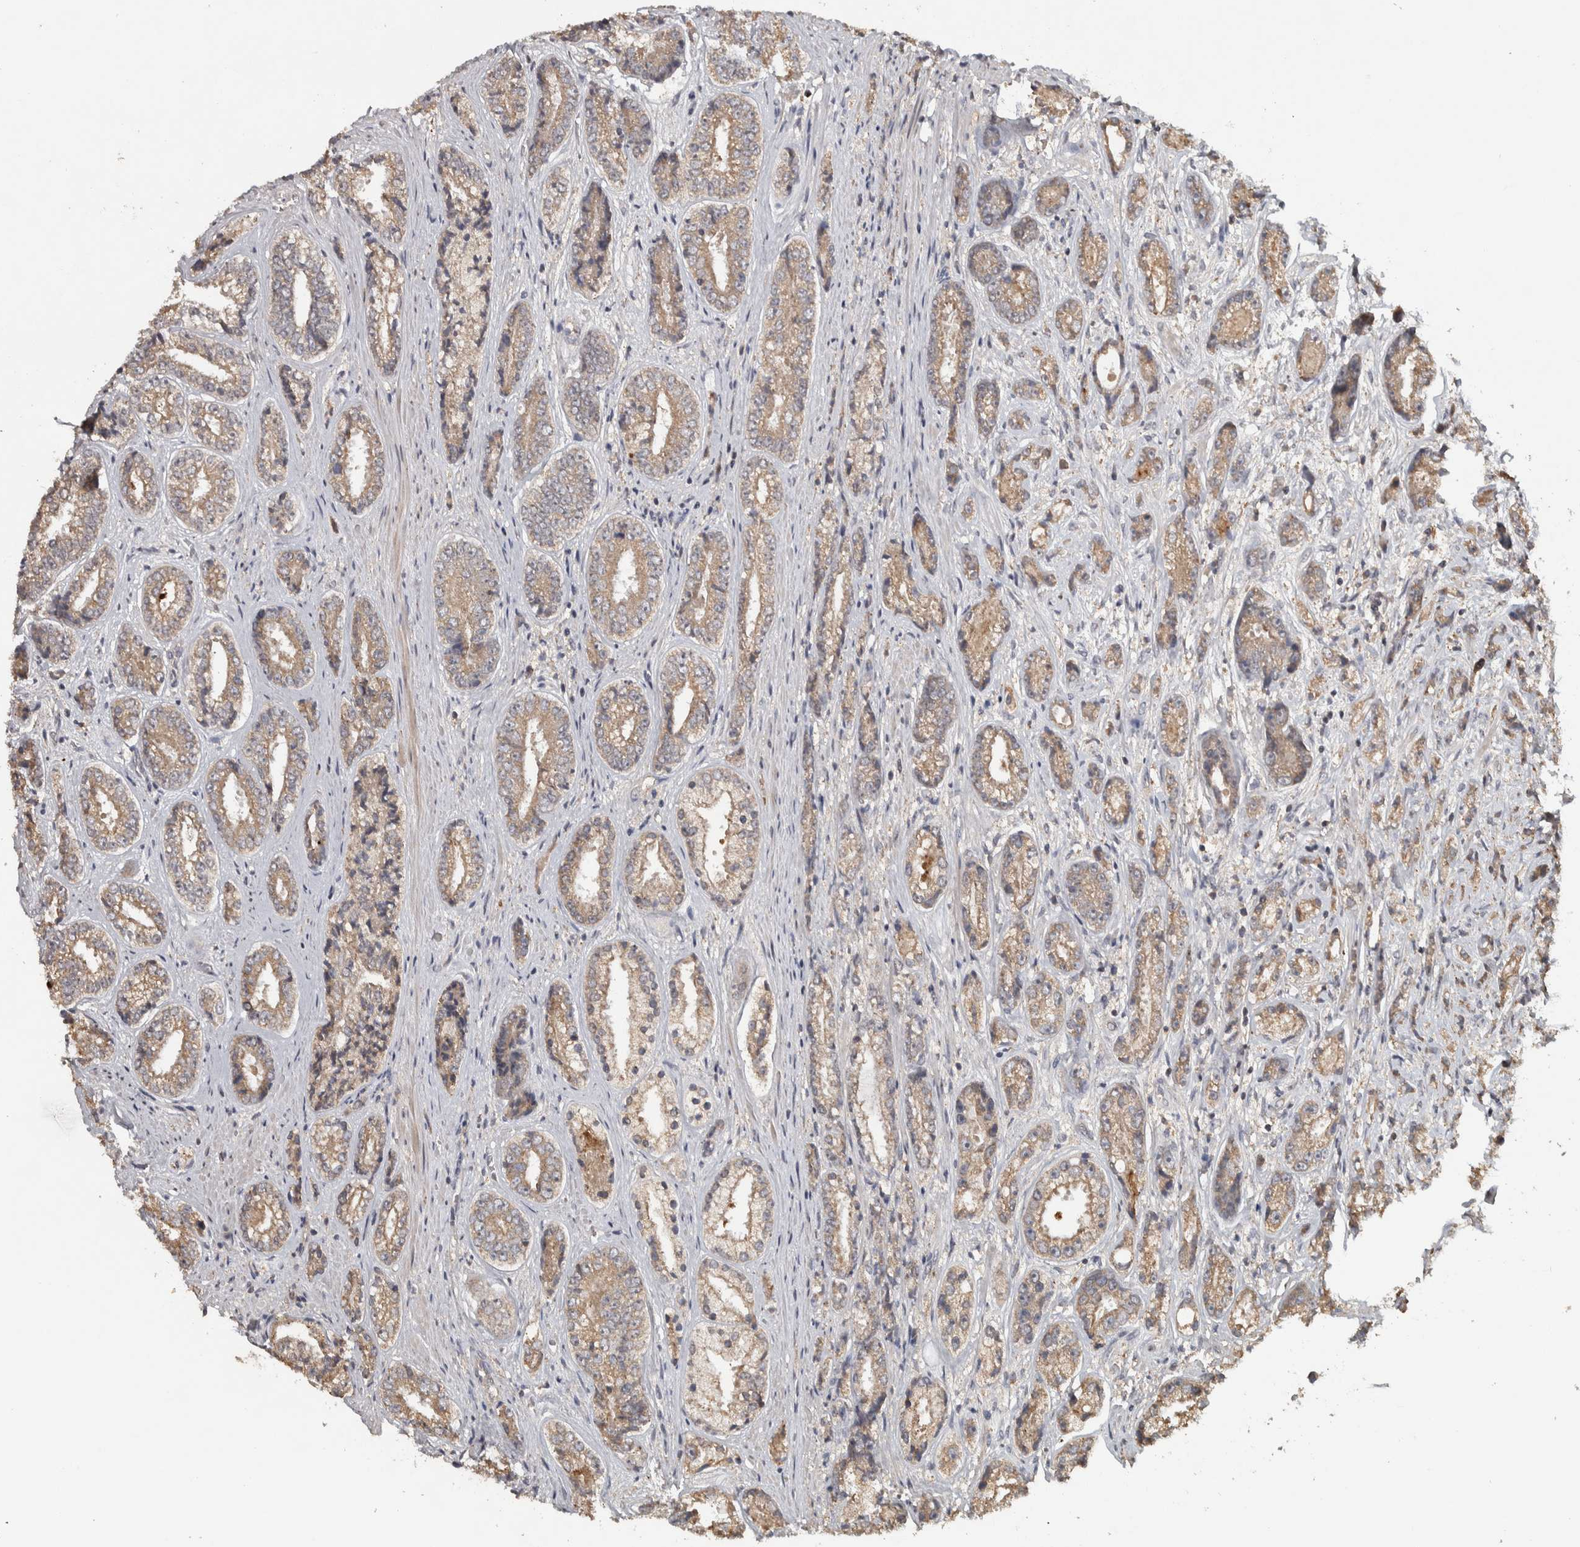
{"staining": {"intensity": "weak", "quantity": "25%-75%", "location": "cytoplasmic/membranous"}, "tissue": "prostate cancer", "cell_type": "Tumor cells", "image_type": "cancer", "snomed": [{"axis": "morphology", "description": "Adenocarcinoma, High grade"}, {"axis": "topography", "description": "Prostate"}], "caption": "IHC (DAB (3,3'-diaminobenzidine)) staining of prostate high-grade adenocarcinoma demonstrates weak cytoplasmic/membranous protein positivity in about 25%-75% of tumor cells.", "gene": "EIF3H", "patient": {"sex": "male", "age": 61}}